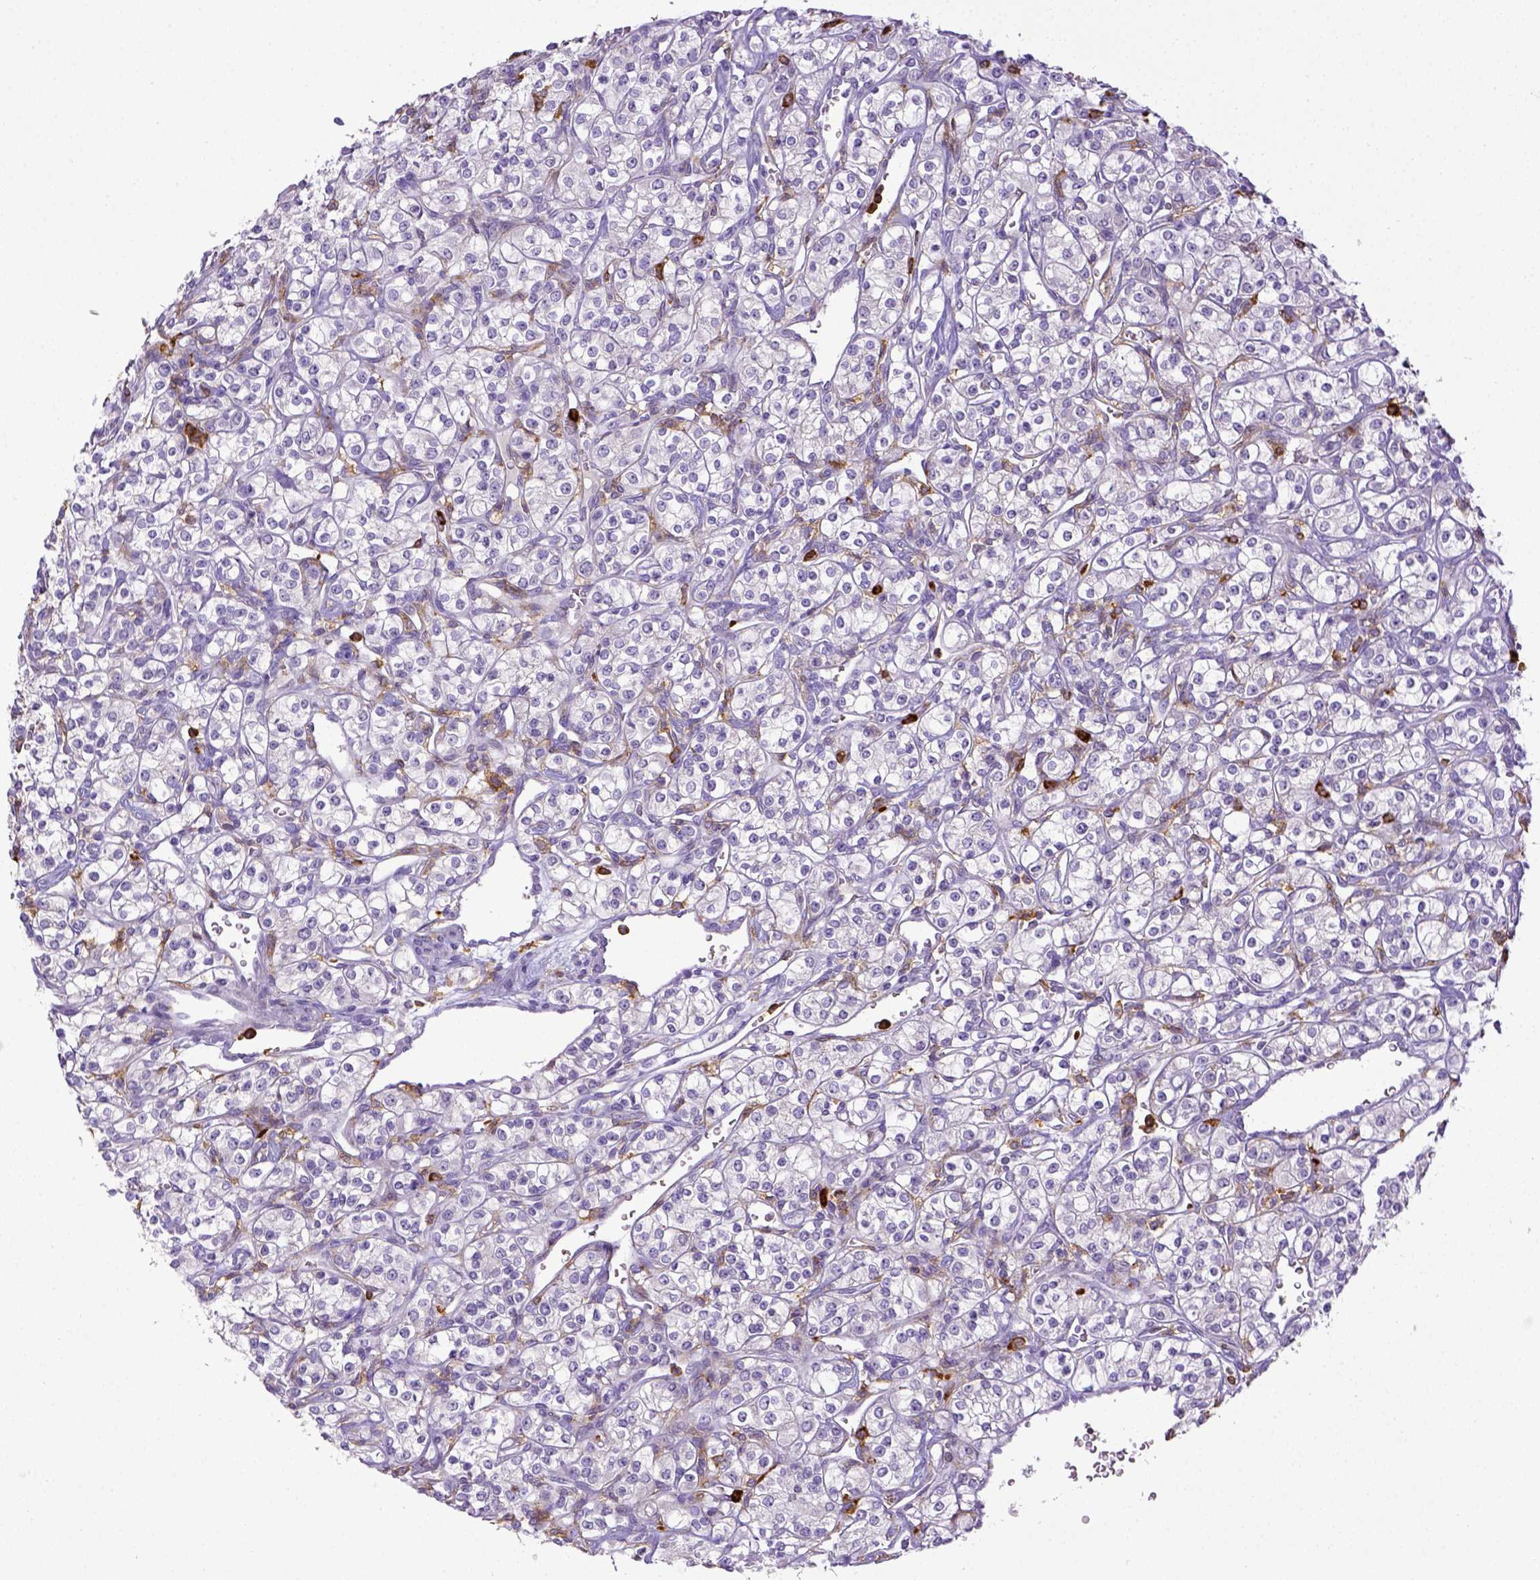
{"staining": {"intensity": "negative", "quantity": "none", "location": "none"}, "tissue": "renal cancer", "cell_type": "Tumor cells", "image_type": "cancer", "snomed": [{"axis": "morphology", "description": "Adenocarcinoma, NOS"}, {"axis": "topography", "description": "Kidney"}], "caption": "High magnification brightfield microscopy of renal cancer stained with DAB (brown) and counterstained with hematoxylin (blue): tumor cells show no significant positivity.", "gene": "ITGAM", "patient": {"sex": "male", "age": 77}}